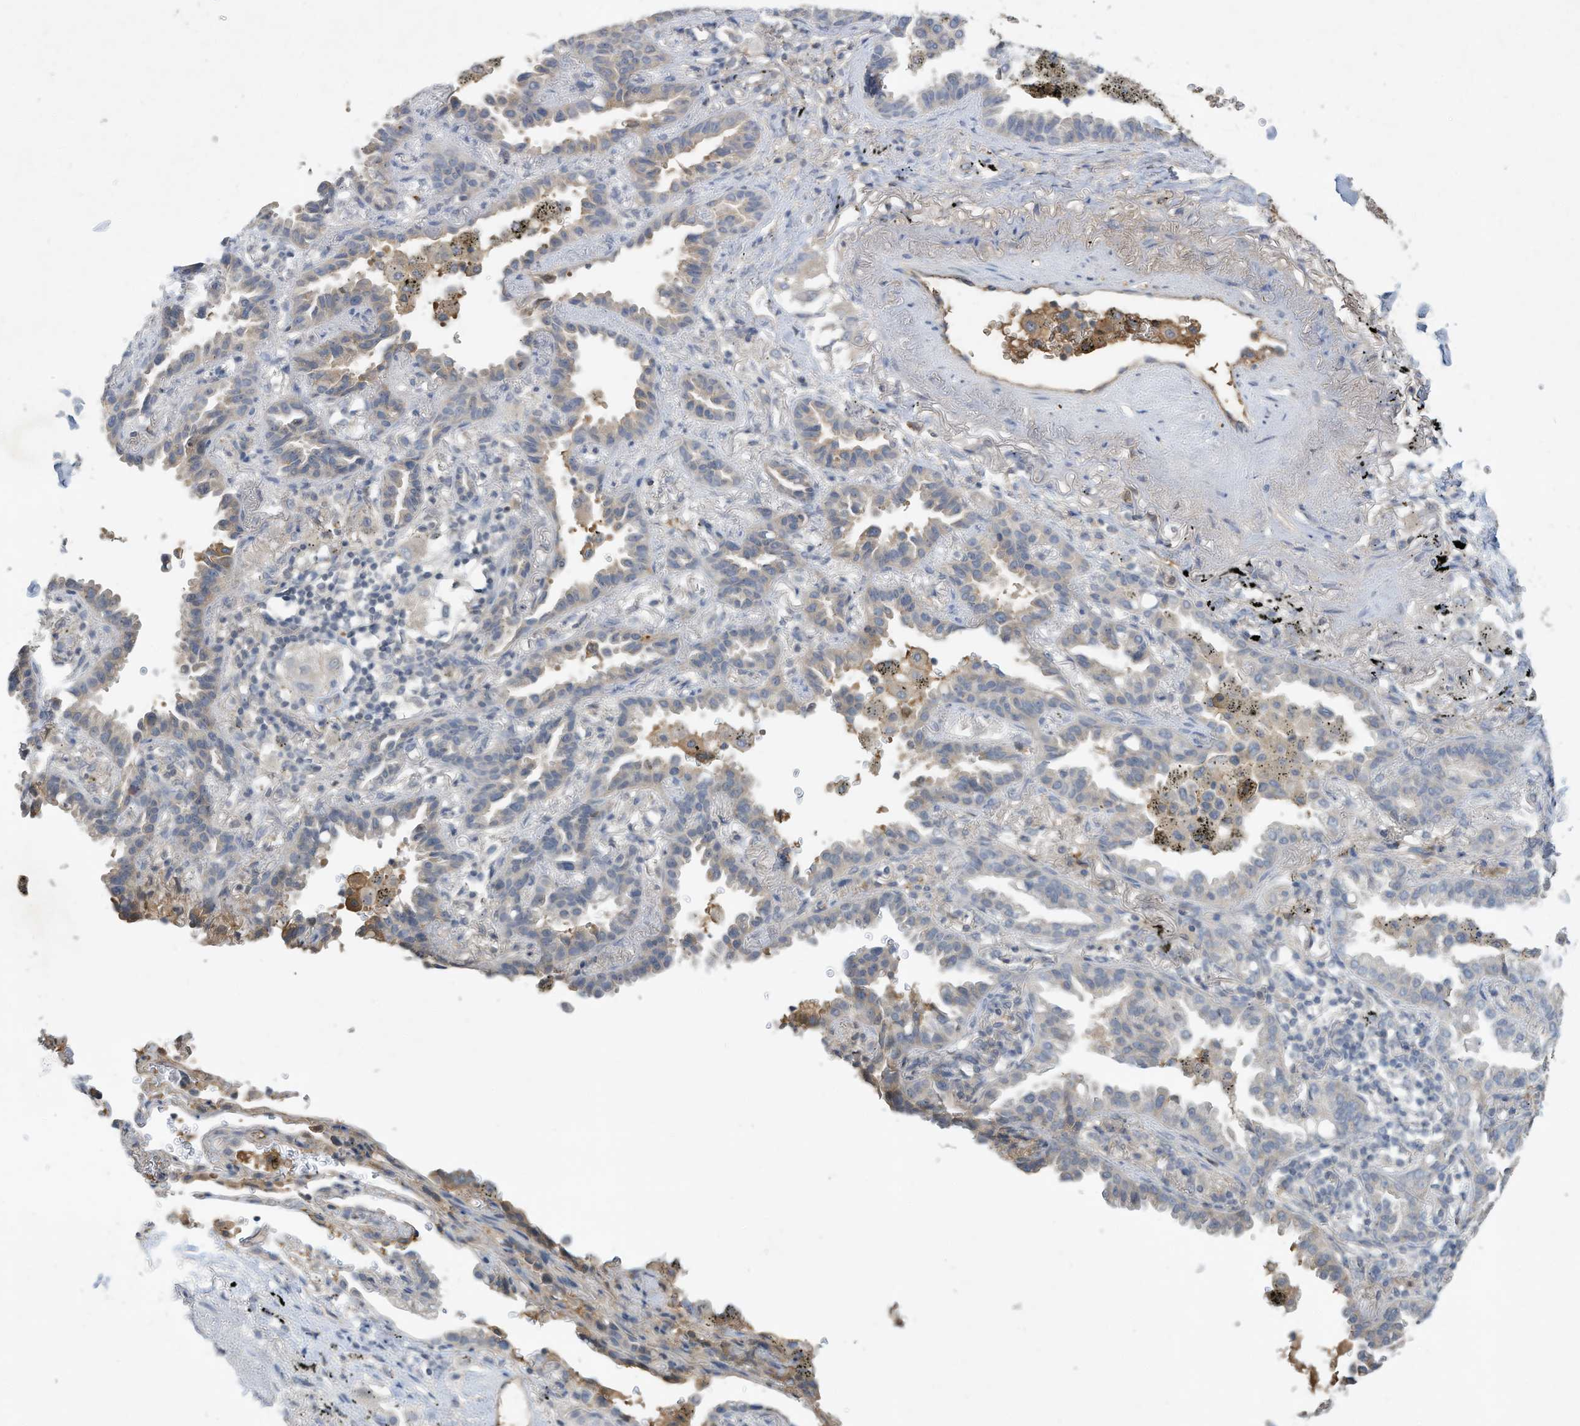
{"staining": {"intensity": "negative", "quantity": "none", "location": "none"}, "tissue": "lung cancer", "cell_type": "Tumor cells", "image_type": "cancer", "snomed": [{"axis": "morphology", "description": "Normal tissue, NOS"}, {"axis": "morphology", "description": "Adenocarcinoma, NOS"}, {"axis": "topography", "description": "Lung"}], "caption": "Immunohistochemistry micrograph of human lung adenocarcinoma stained for a protein (brown), which shows no expression in tumor cells.", "gene": "HAS3", "patient": {"sex": "male", "age": 59}}